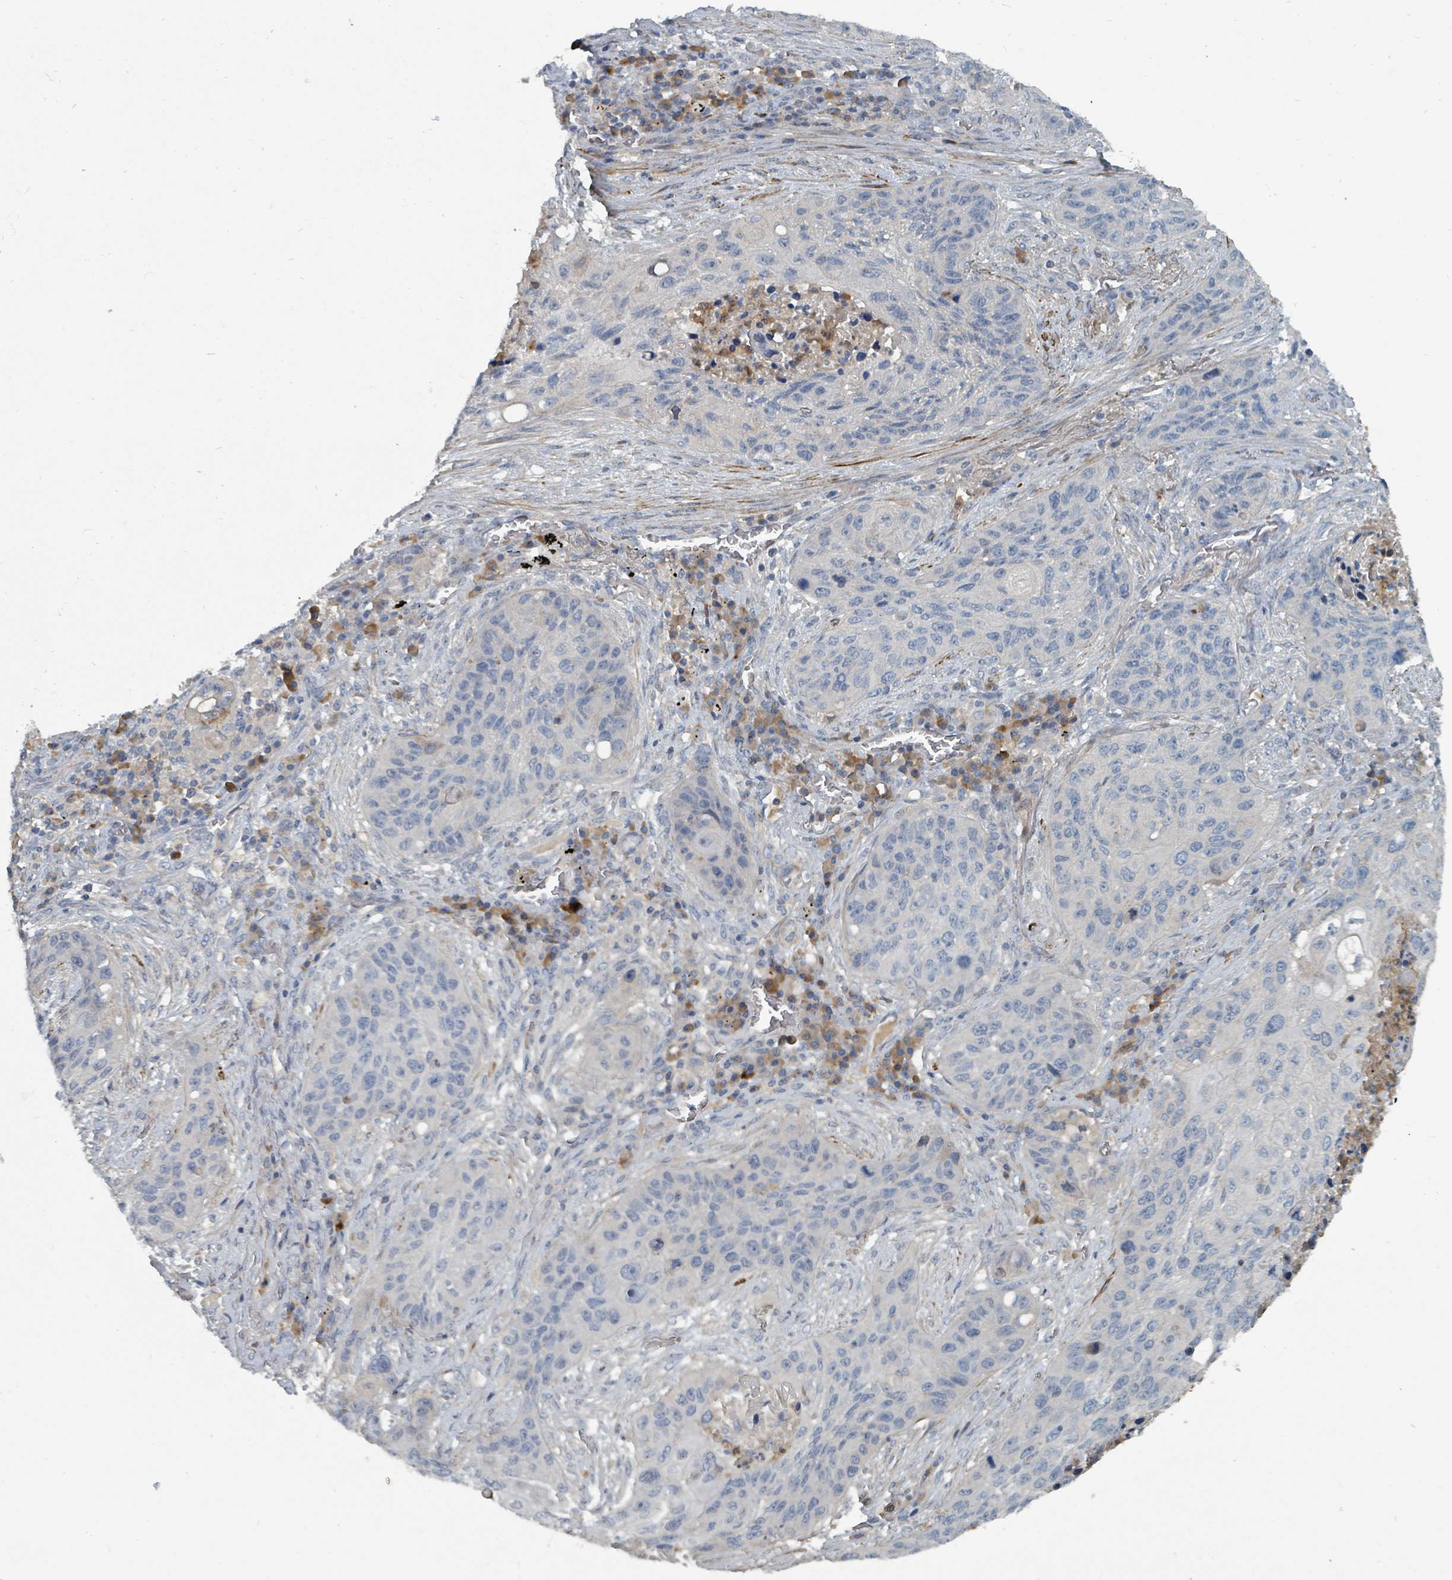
{"staining": {"intensity": "negative", "quantity": "none", "location": "none"}, "tissue": "lung cancer", "cell_type": "Tumor cells", "image_type": "cancer", "snomed": [{"axis": "morphology", "description": "Squamous cell carcinoma, NOS"}, {"axis": "topography", "description": "Lung"}], "caption": "The histopathology image reveals no significant staining in tumor cells of lung squamous cell carcinoma. Brightfield microscopy of IHC stained with DAB (3,3'-diaminobenzidine) (brown) and hematoxylin (blue), captured at high magnification.", "gene": "SLC44A5", "patient": {"sex": "female", "age": 63}}